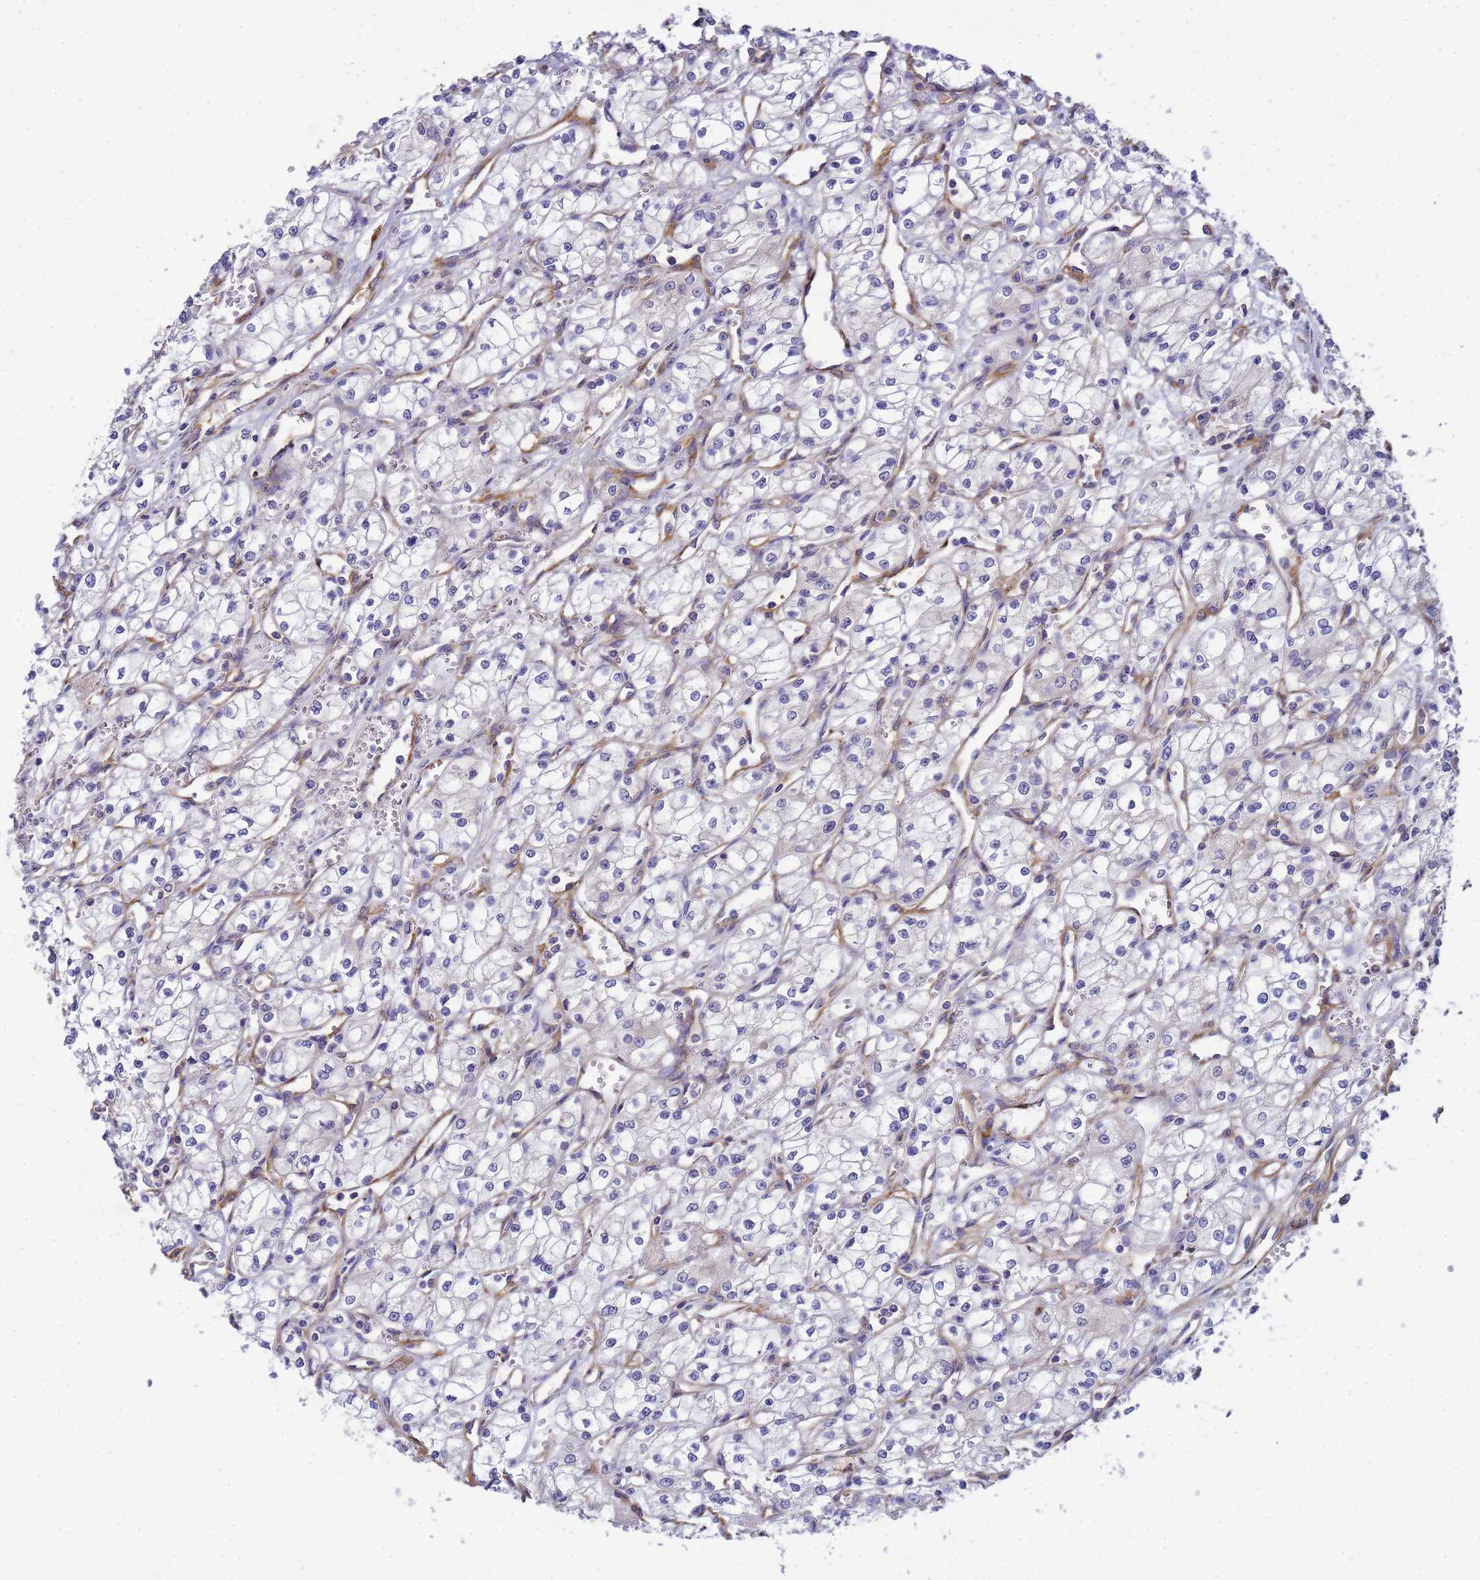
{"staining": {"intensity": "negative", "quantity": "none", "location": "none"}, "tissue": "renal cancer", "cell_type": "Tumor cells", "image_type": "cancer", "snomed": [{"axis": "morphology", "description": "Adenocarcinoma, NOS"}, {"axis": "topography", "description": "Kidney"}], "caption": "The photomicrograph displays no staining of tumor cells in renal cancer (adenocarcinoma).", "gene": "MYL12A", "patient": {"sex": "male", "age": 59}}